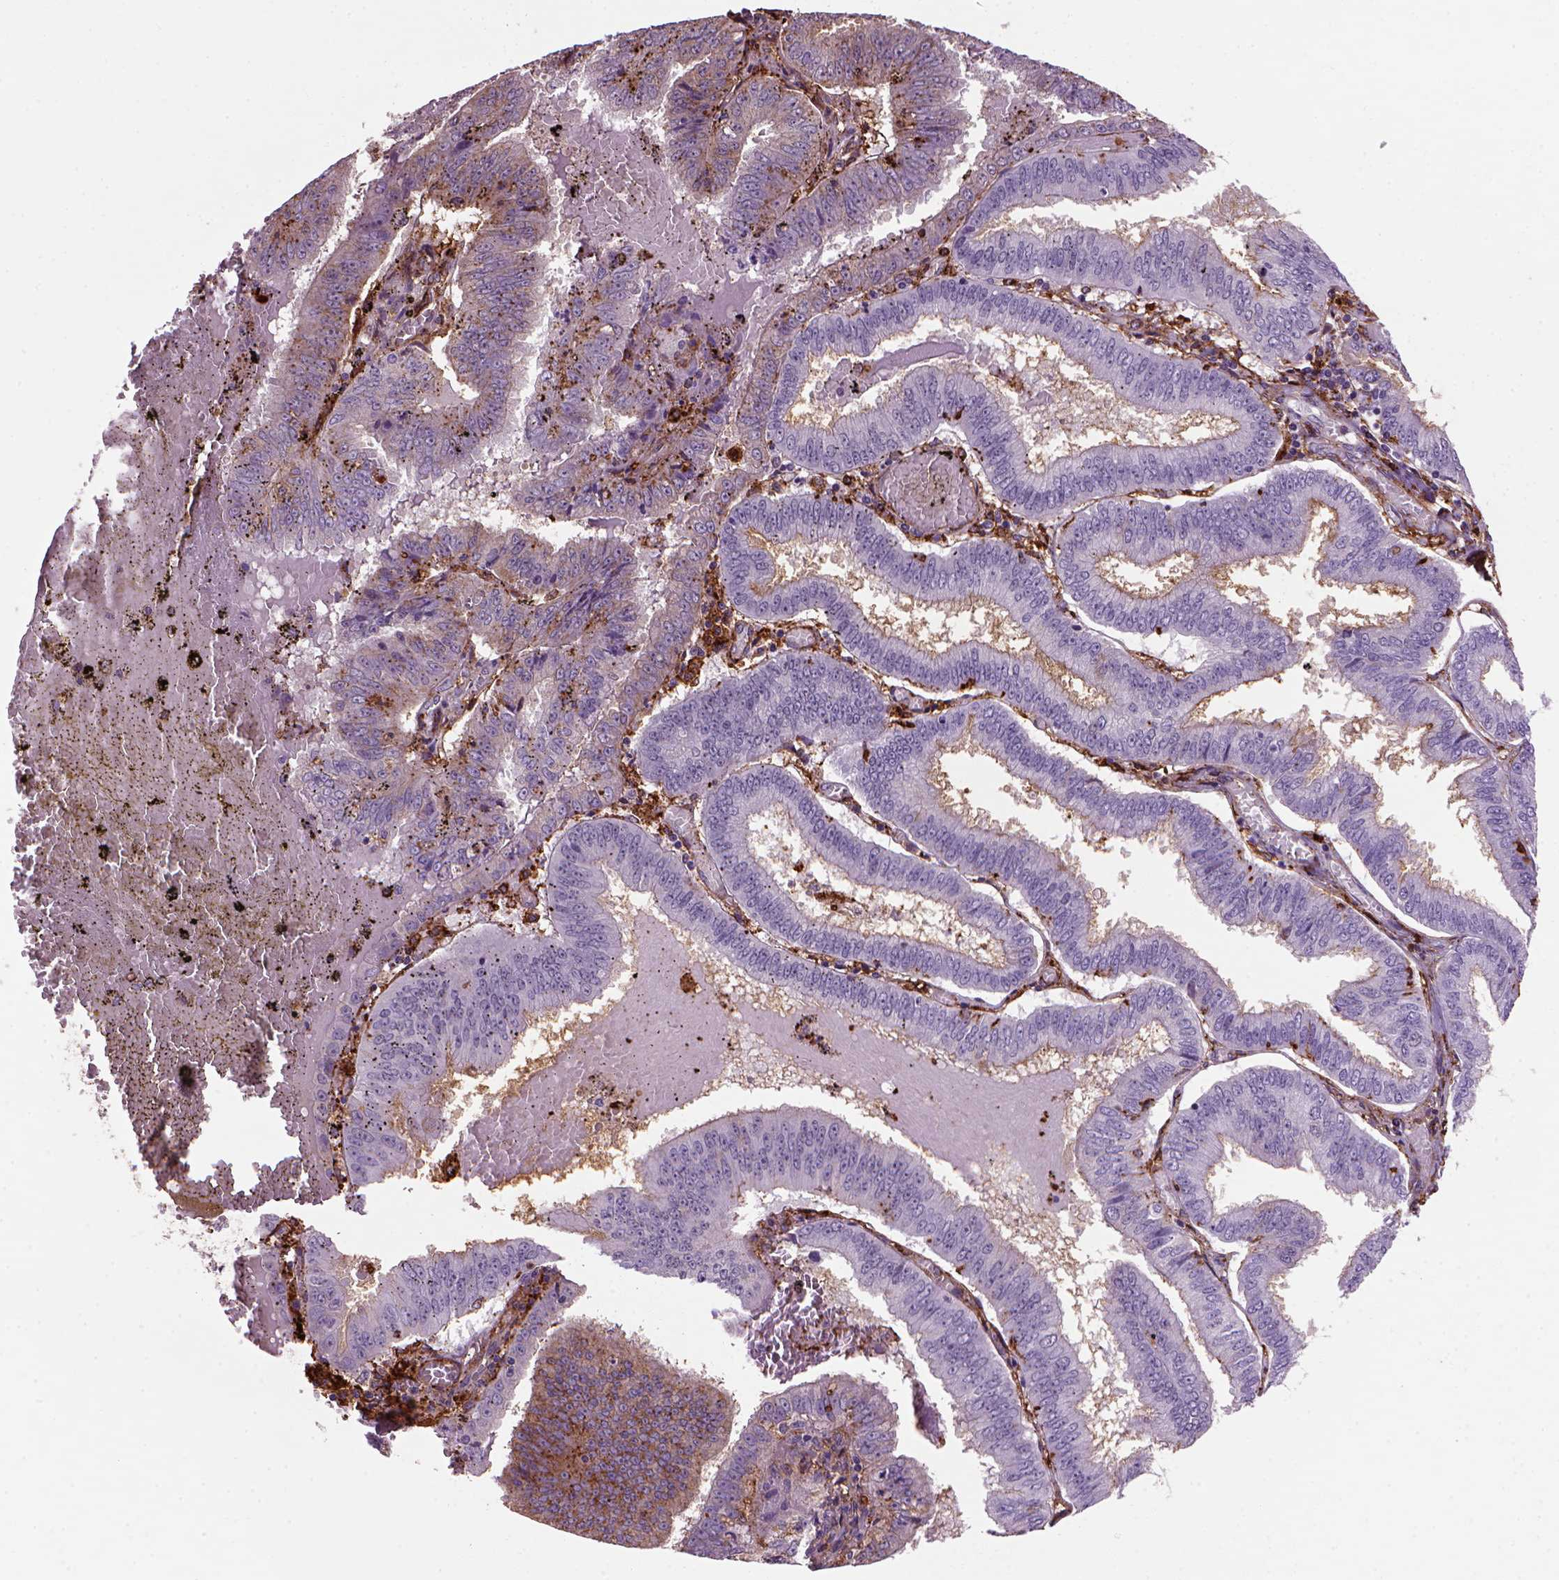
{"staining": {"intensity": "negative", "quantity": "none", "location": "none"}, "tissue": "endometrial cancer", "cell_type": "Tumor cells", "image_type": "cancer", "snomed": [{"axis": "morphology", "description": "Adenocarcinoma, NOS"}, {"axis": "topography", "description": "Endometrium"}], "caption": "Micrograph shows no protein expression in tumor cells of adenocarcinoma (endometrial) tissue.", "gene": "MARCKS", "patient": {"sex": "female", "age": 66}}